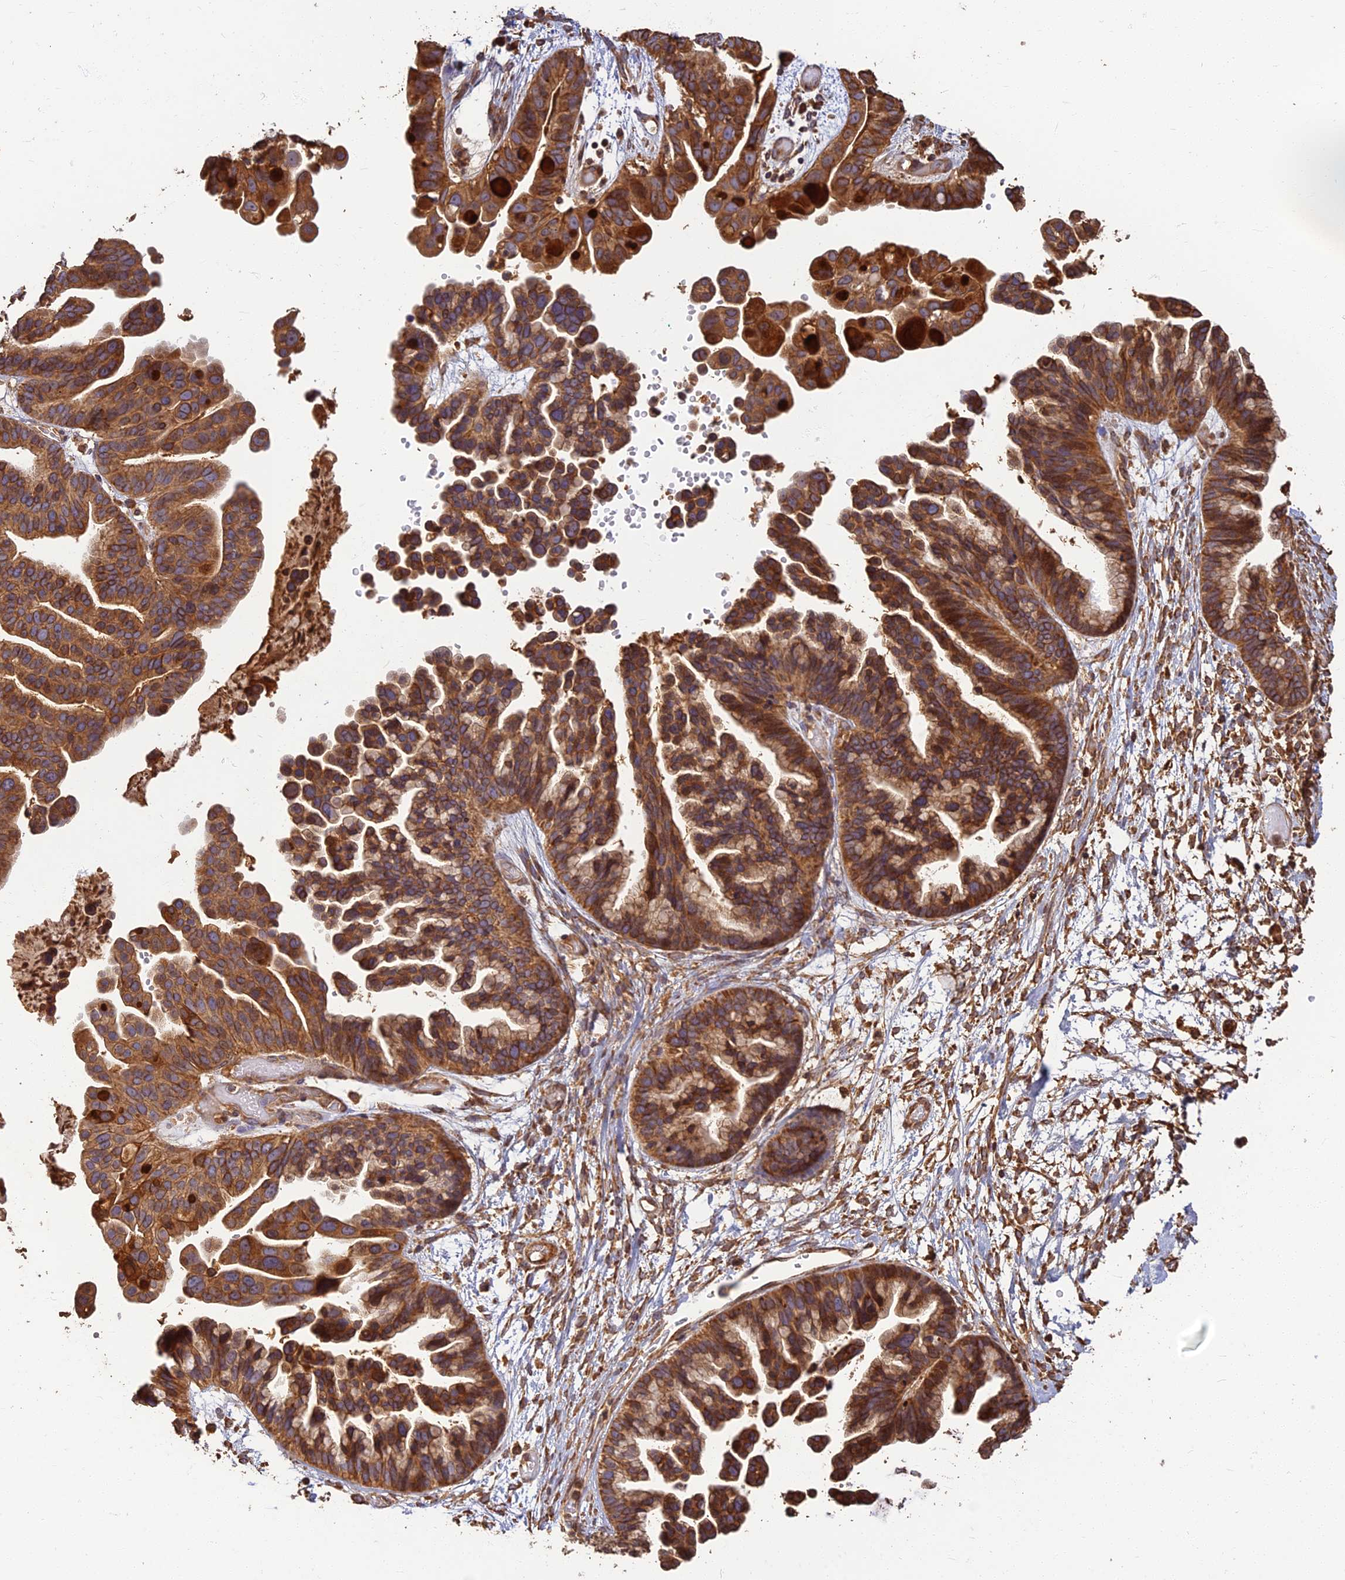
{"staining": {"intensity": "moderate", "quantity": ">75%", "location": "cytoplasmic/membranous"}, "tissue": "ovarian cancer", "cell_type": "Tumor cells", "image_type": "cancer", "snomed": [{"axis": "morphology", "description": "Cystadenocarcinoma, serous, NOS"}, {"axis": "topography", "description": "Ovary"}], "caption": "IHC micrograph of human ovarian serous cystadenocarcinoma stained for a protein (brown), which shows medium levels of moderate cytoplasmic/membranous positivity in approximately >75% of tumor cells.", "gene": "CORO1C", "patient": {"sex": "female", "age": 56}}